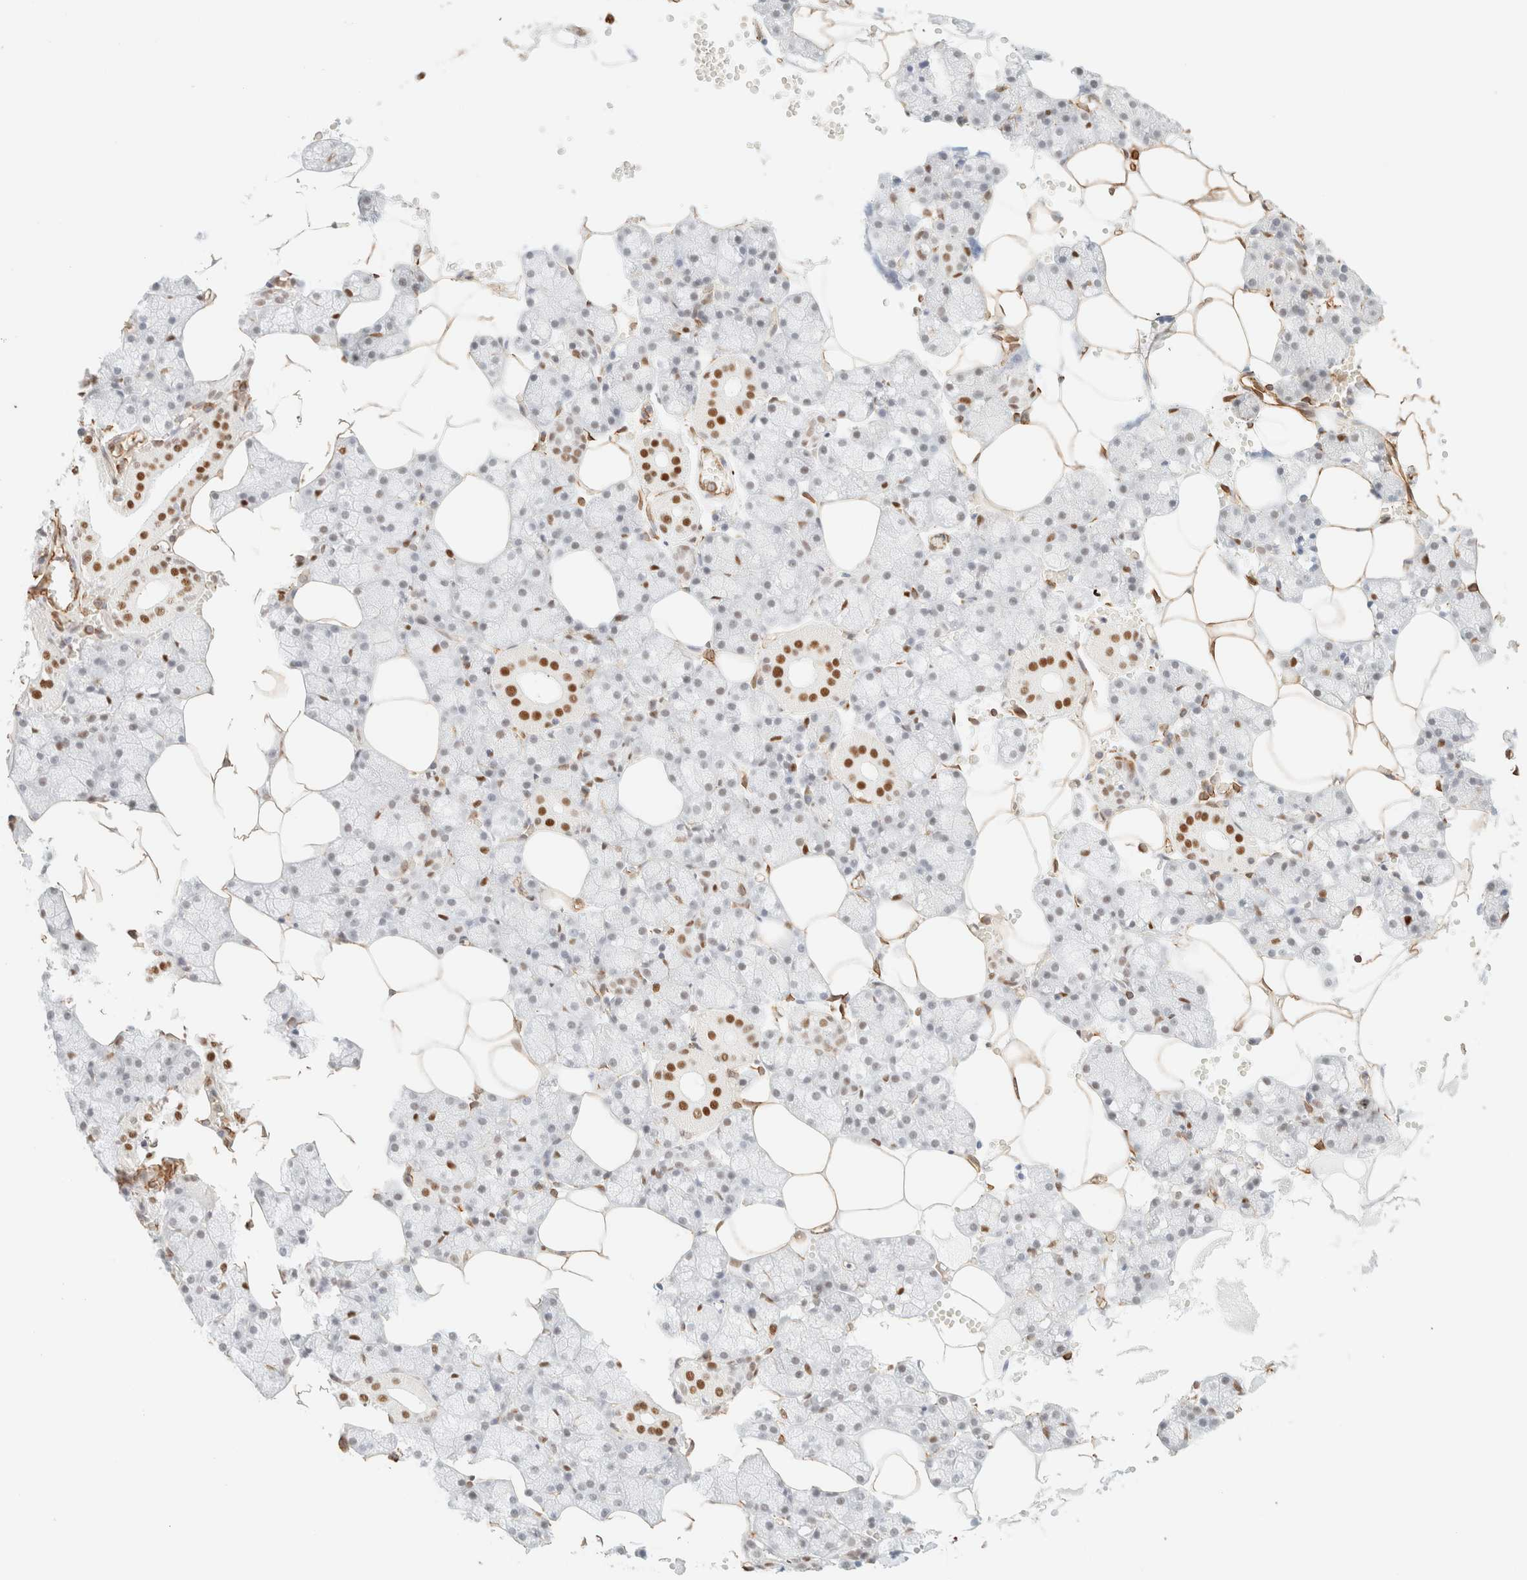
{"staining": {"intensity": "strong", "quantity": "<25%", "location": "nuclear"}, "tissue": "salivary gland", "cell_type": "Glandular cells", "image_type": "normal", "snomed": [{"axis": "morphology", "description": "Normal tissue, NOS"}, {"axis": "topography", "description": "Salivary gland"}], "caption": "Salivary gland was stained to show a protein in brown. There is medium levels of strong nuclear expression in about <25% of glandular cells. (DAB (3,3'-diaminobenzidine) IHC, brown staining for protein, blue staining for nuclei).", "gene": "ZSCAN18", "patient": {"sex": "male", "age": 62}}